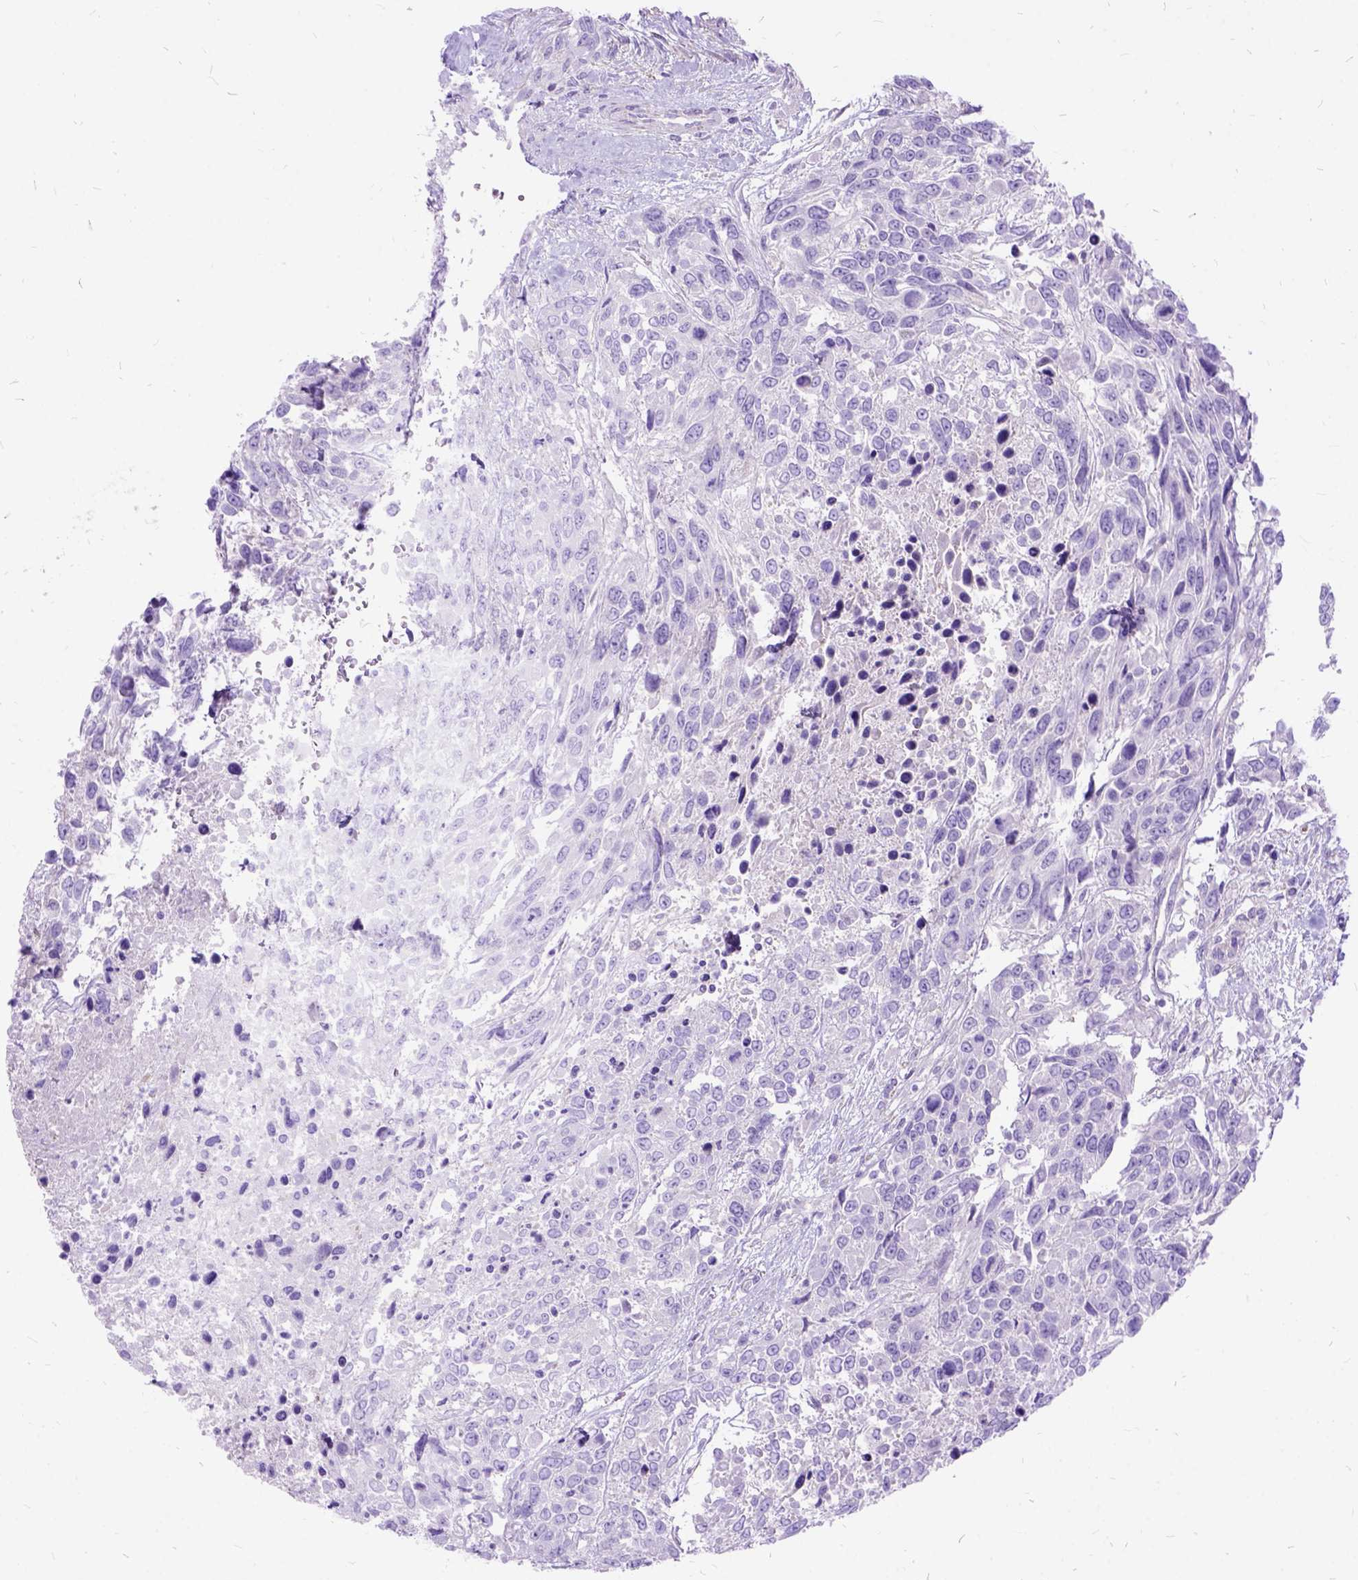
{"staining": {"intensity": "negative", "quantity": "none", "location": "none"}, "tissue": "urothelial cancer", "cell_type": "Tumor cells", "image_type": "cancer", "snomed": [{"axis": "morphology", "description": "Urothelial carcinoma, High grade"}, {"axis": "topography", "description": "Urinary bladder"}], "caption": "IHC of high-grade urothelial carcinoma exhibits no staining in tumor cells.", "gene": "ARL9", "patient": {"sex": "female", "age": 70}}